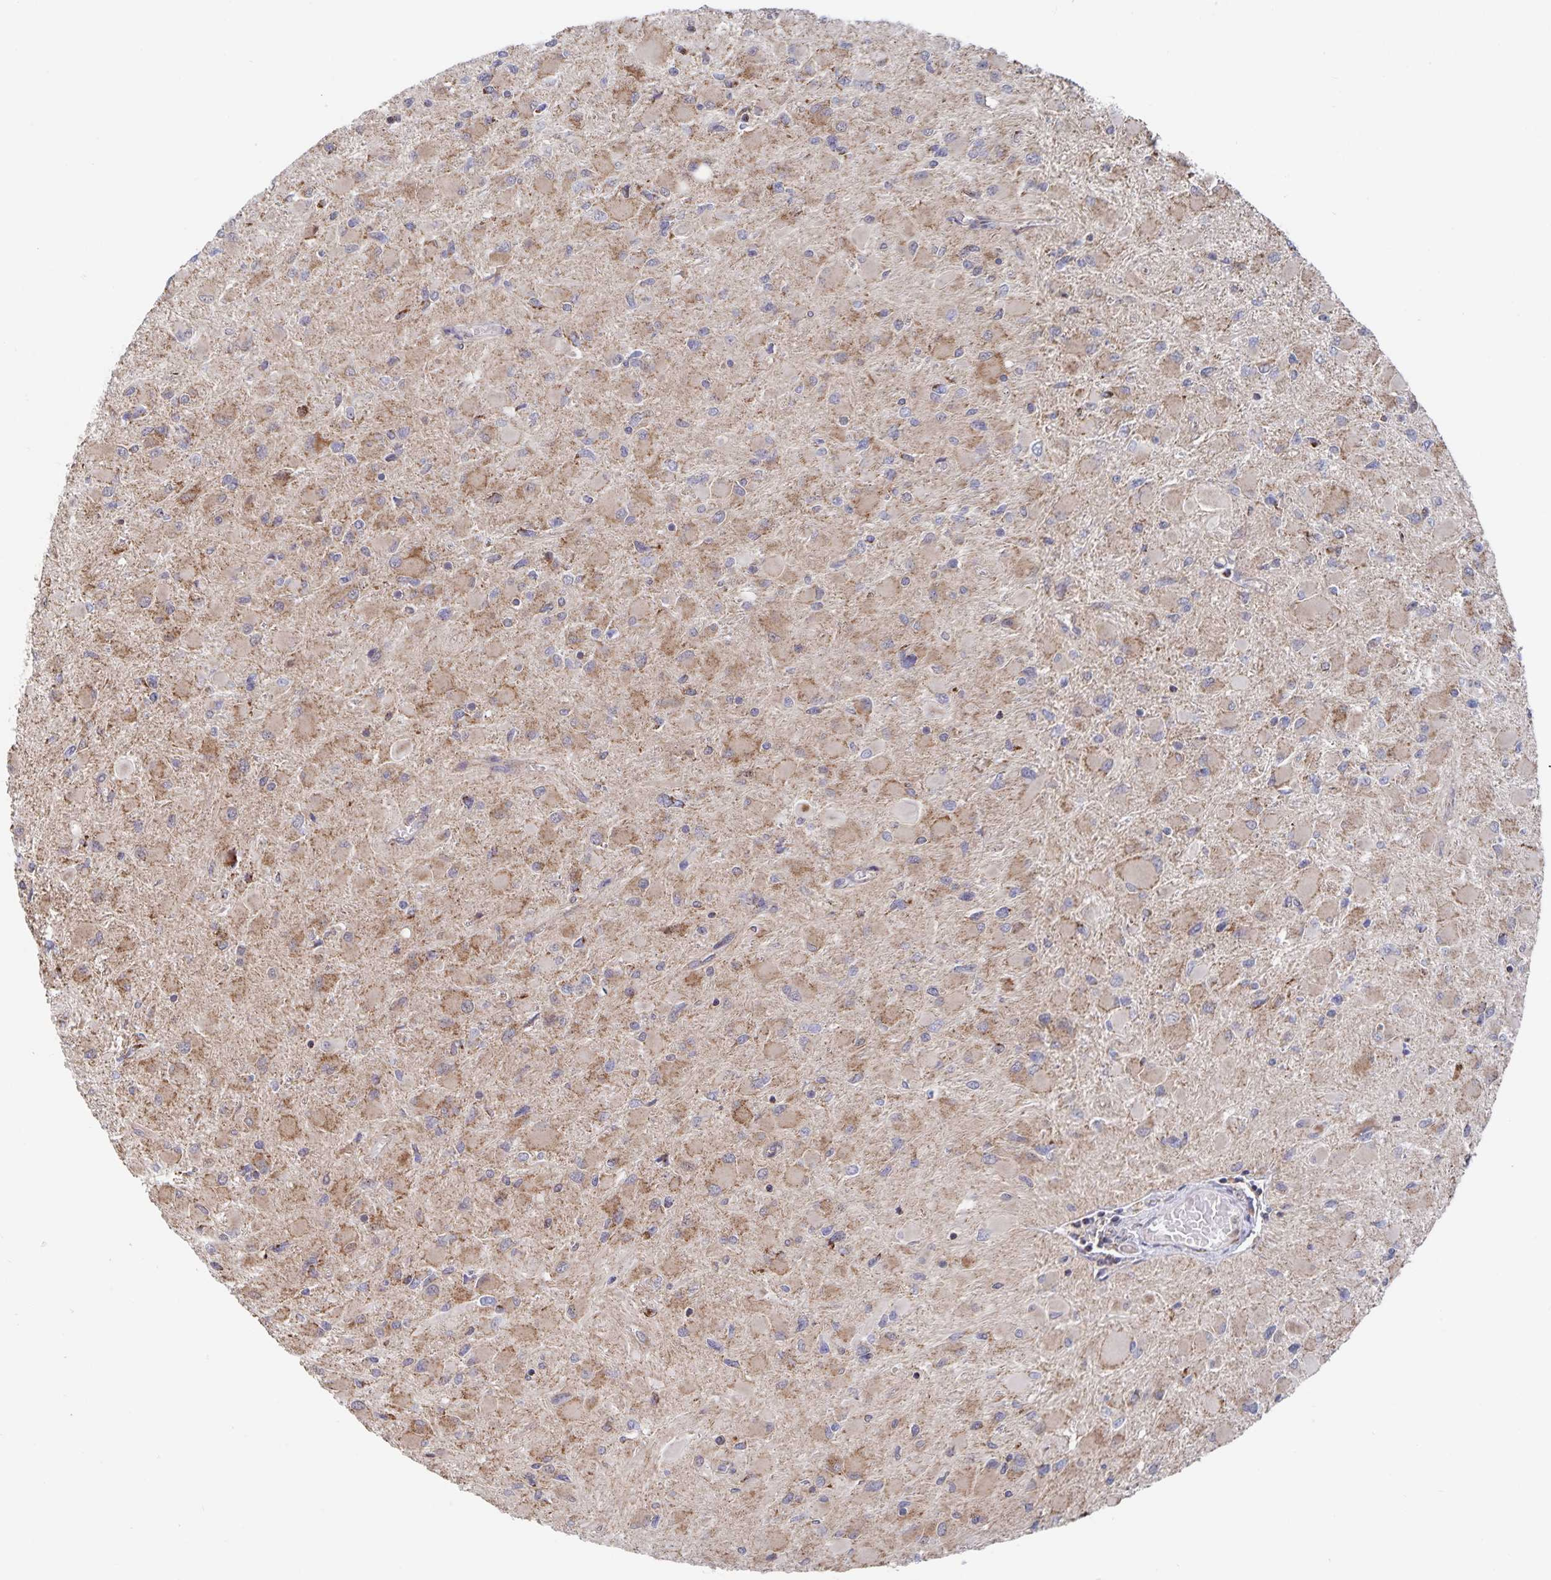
{"staining": {"intensity": "weak", "quantity": "25%-75%", "location": "cytoplasmic/membranous"}, "tissue": "glioma", "cell_type": "Tumor cells", "image_type": "cancer", "snomed": [{"axis": "morphology", "description": "Glioma, malignant, High grade"}, {"axis": "topography", "description": "Cerebral cortex"}], "caption": "A low amount of weak cytoplasmic/membranous positivity is appreciated in about 25%-75% of tumor cells in malignant glioma (high-grade) tissue.", "gene": "ACACA", "patient": {"sex": "female", "age": 36}}